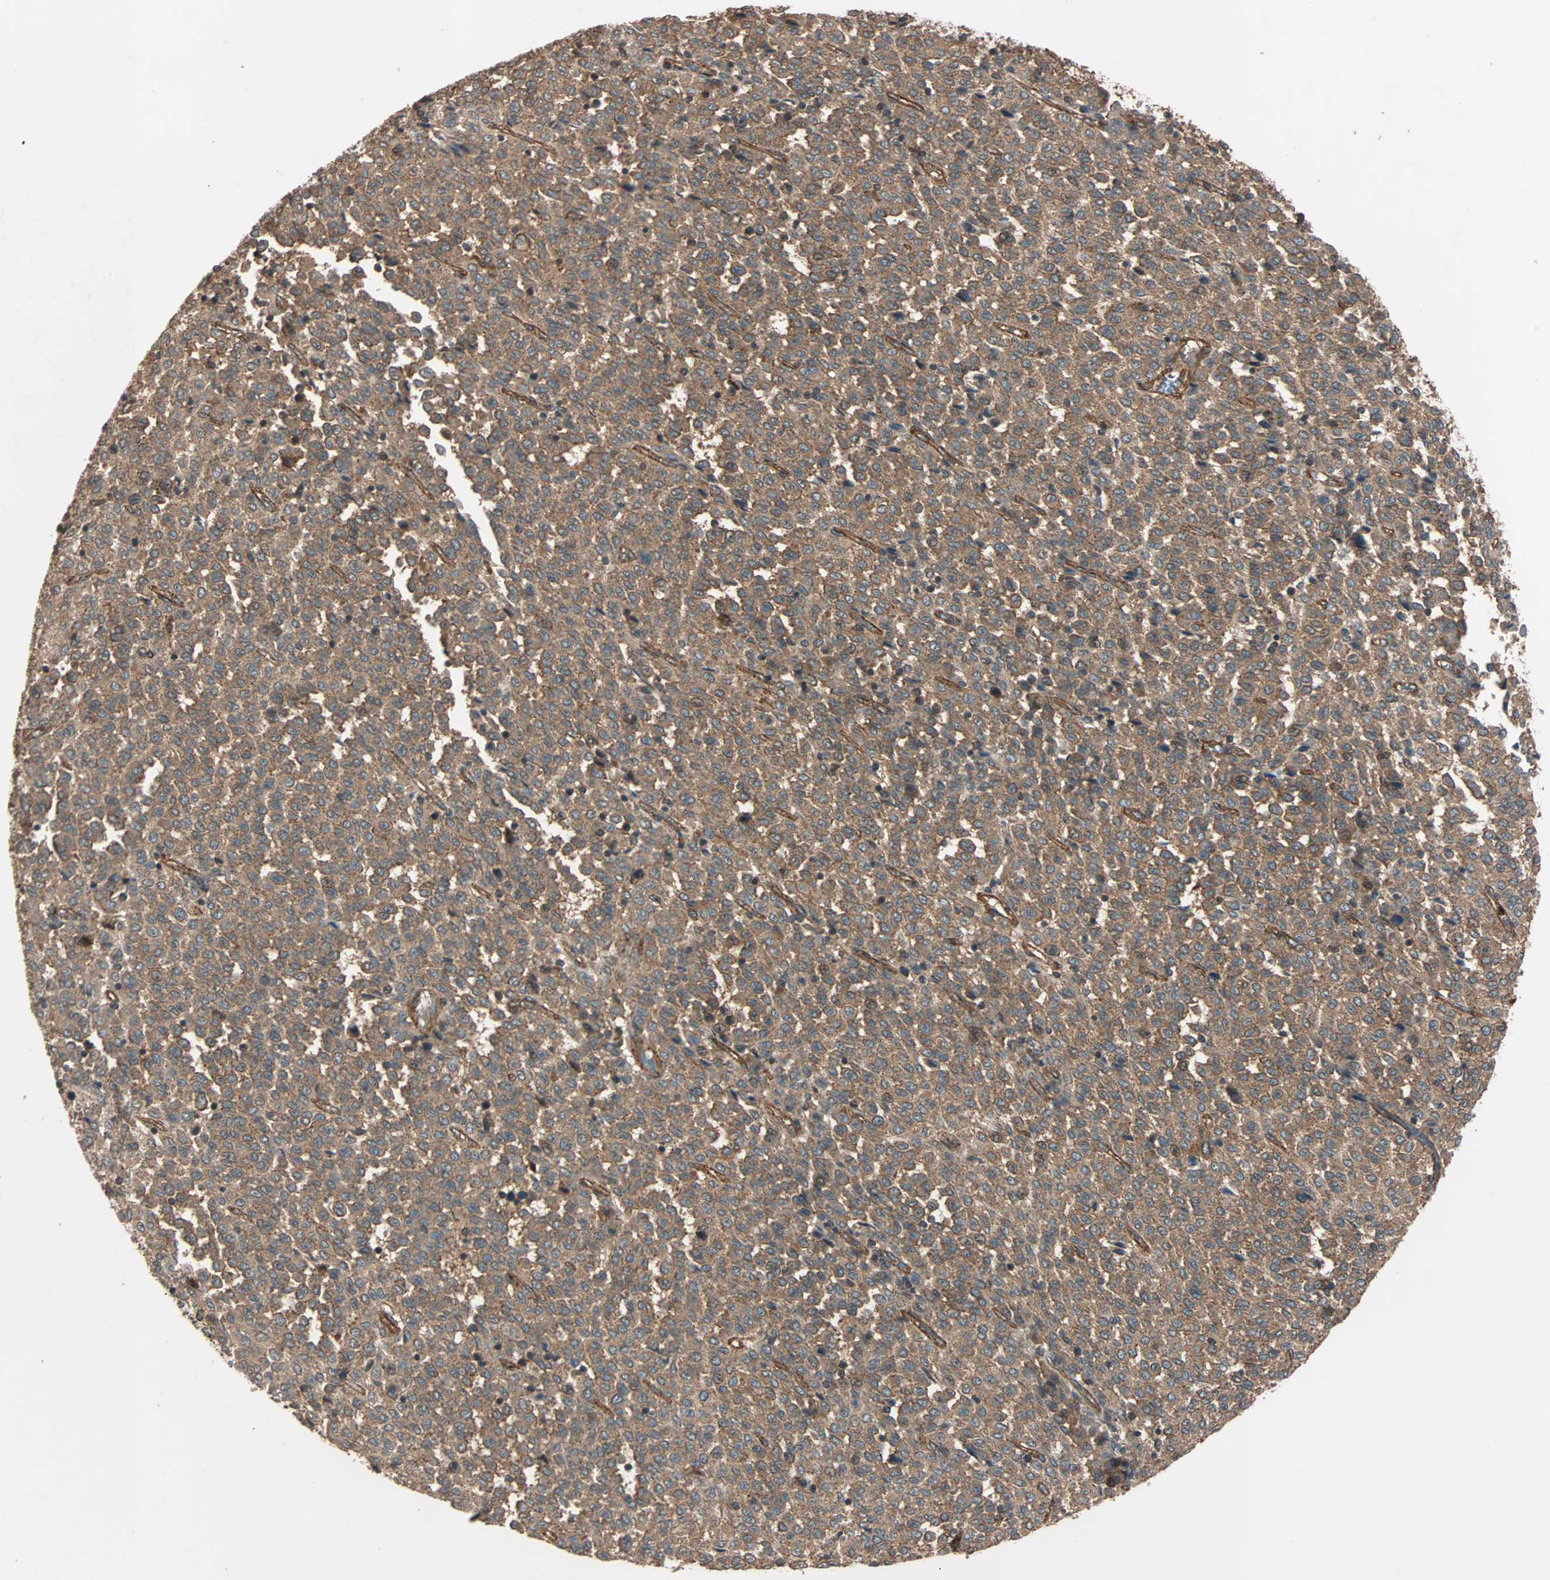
{"staining": {"intensity": "moderate", "quantity": ">75%", "location": "cytoplasmic/membranous"}, "tissue": "melanoma", "cell_type": "Tumor cells", "image_type": "cancer", "snomed": [{"axis": "morphology", "description": "Malignant melanoma, Metastatic site"}, {"axis": "topography", "description": "Pancreas"}], "caption": "Immunohistochemical staining of malignant melanoma (metastatic site) reveals moderate cytoplasmic/membranous protein positivity in approximately >75% of tumor cells. (DAB = brown stain, brightfield microscopy at high magnification).", "gene": "GCK", "patient": {"sex": "female", "age": 30}}